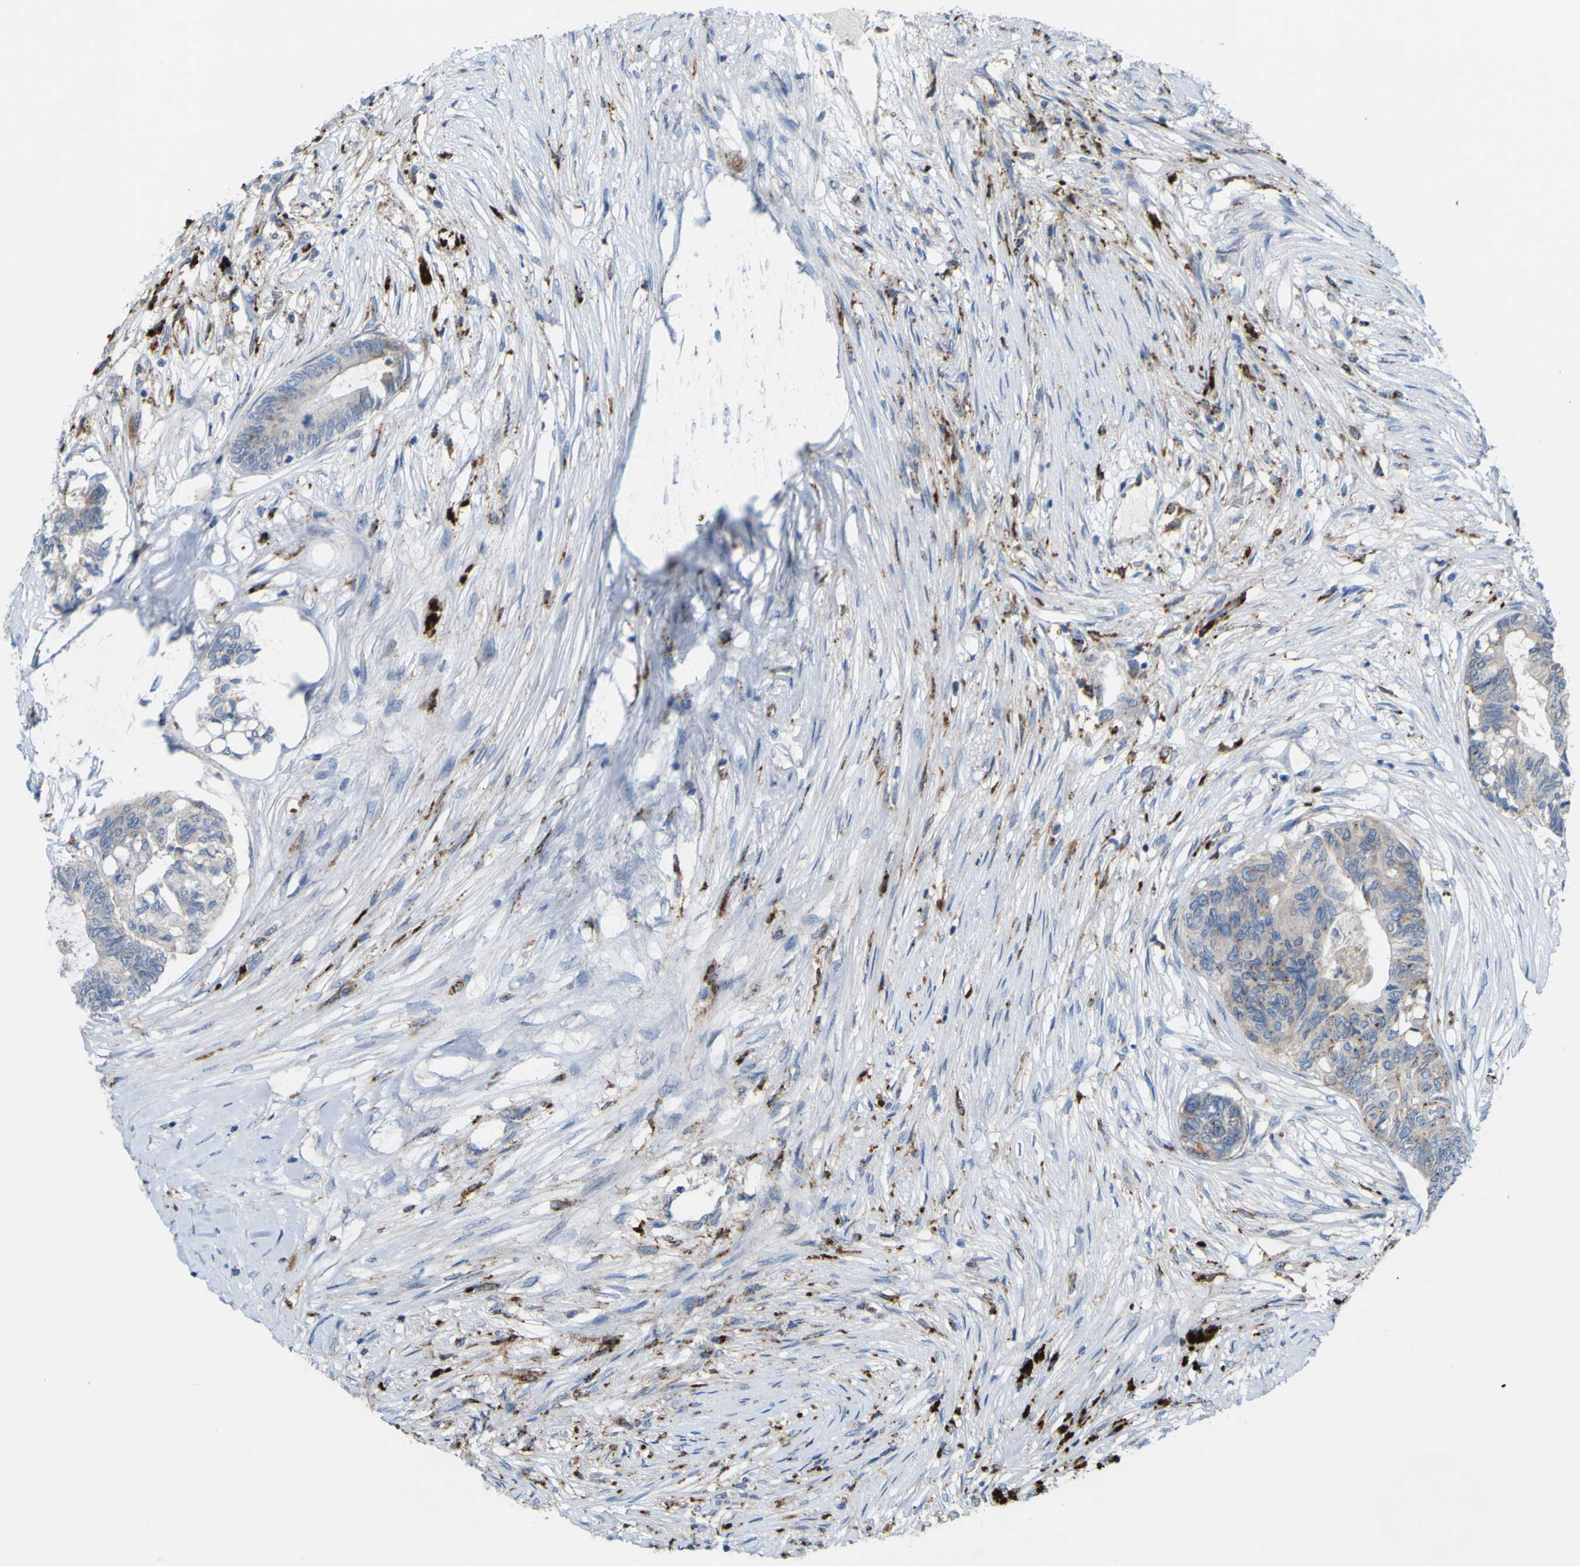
{"staining": {"intensity": "weak", "quantity": "<25%", "location": "cytoplasmic/membranous"}, "tissue": "colorectal cancer", "cell_type": "Tumor cells", "image_type": "cancer", "snomed": [{"axis": "morphology", "description": "Adenocarcinoma, NOS"}, {"axis": "topography", "description": "Rectum"}], "caption": "Micrograph shows no protein expression in tumor cells of colorectal cancer tissue.", "gene": "PLD3", "patient": {"sex": "male", "age": 63}}